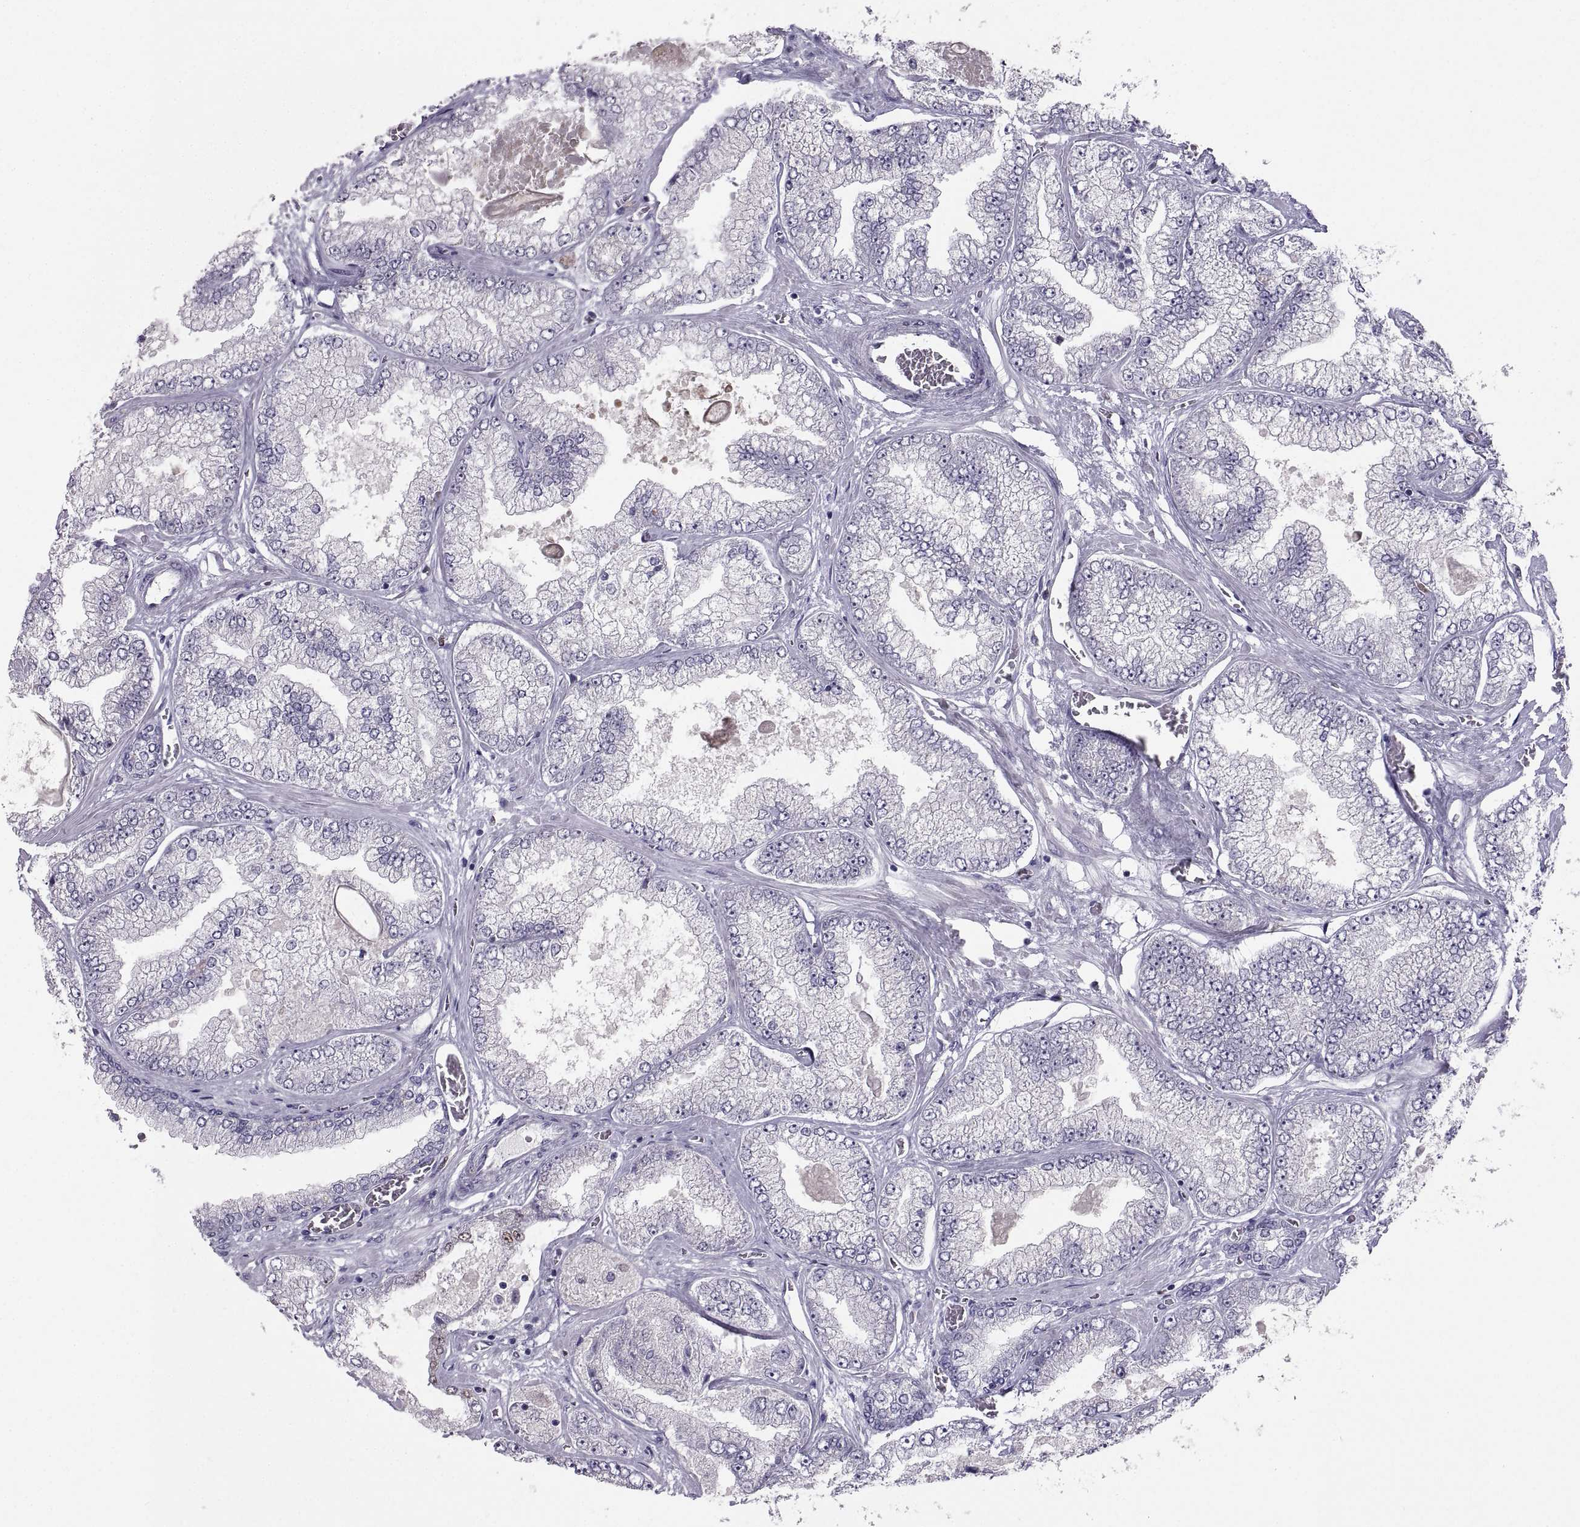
{"staining": {"intensity": "negative", "quantity": "none", "location": "none"}, "tissue": "prostate cancer", "cell_type": "Tumor cells", "image_type": "cancer", "snomed": [{"axis": "morphology", "description": "Adenocarcinoma, Low grade"}, {"axis": "topography", "description": "Prostate"}], "caption": "Tumor cells are negative for brown protein staining in prostate cancer.", "gene": "SOX21", "patient": {"sex": "male", "age": 57}}